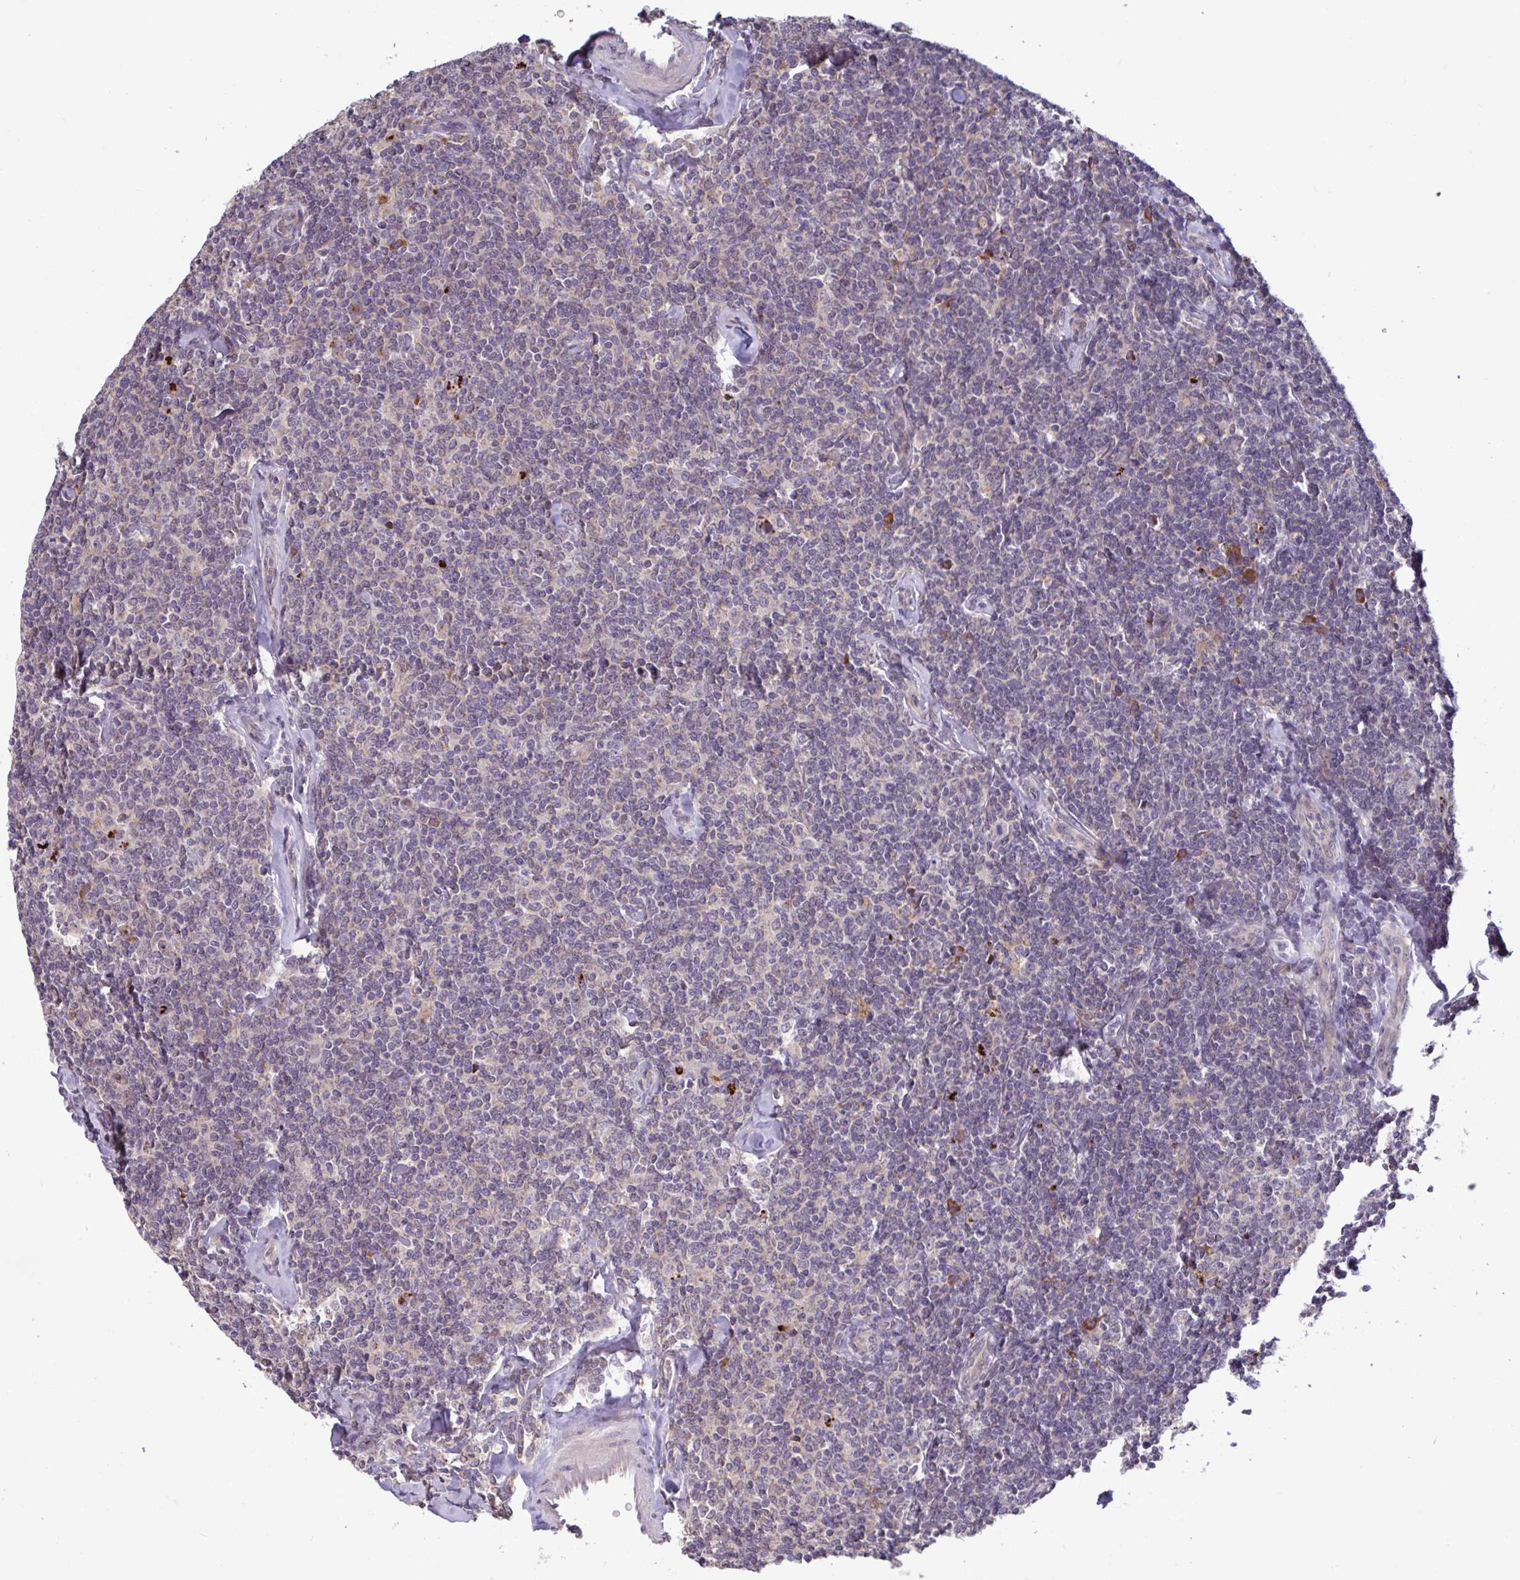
{"staining": {"intensity": "negative", "quantity": "none", "location": "none"}, "tissue": "lymphoma", "cell_type": "Tumor cells", "image_type": "cancer", "snomed": [{"axis": "morphology", "description": "Malignant lymphoma, non-Hodgkin's type, Low grade"}, {"axis": "topography", "description": "Lymph node"}], "caption": "Immunohistochemistry of malignant lymphoma, non-Hodgkin's type (low-grade) shows no positivity in tumor cells.", "gene": "CD1E", "patient": {"sex": "female", "age": 56}}